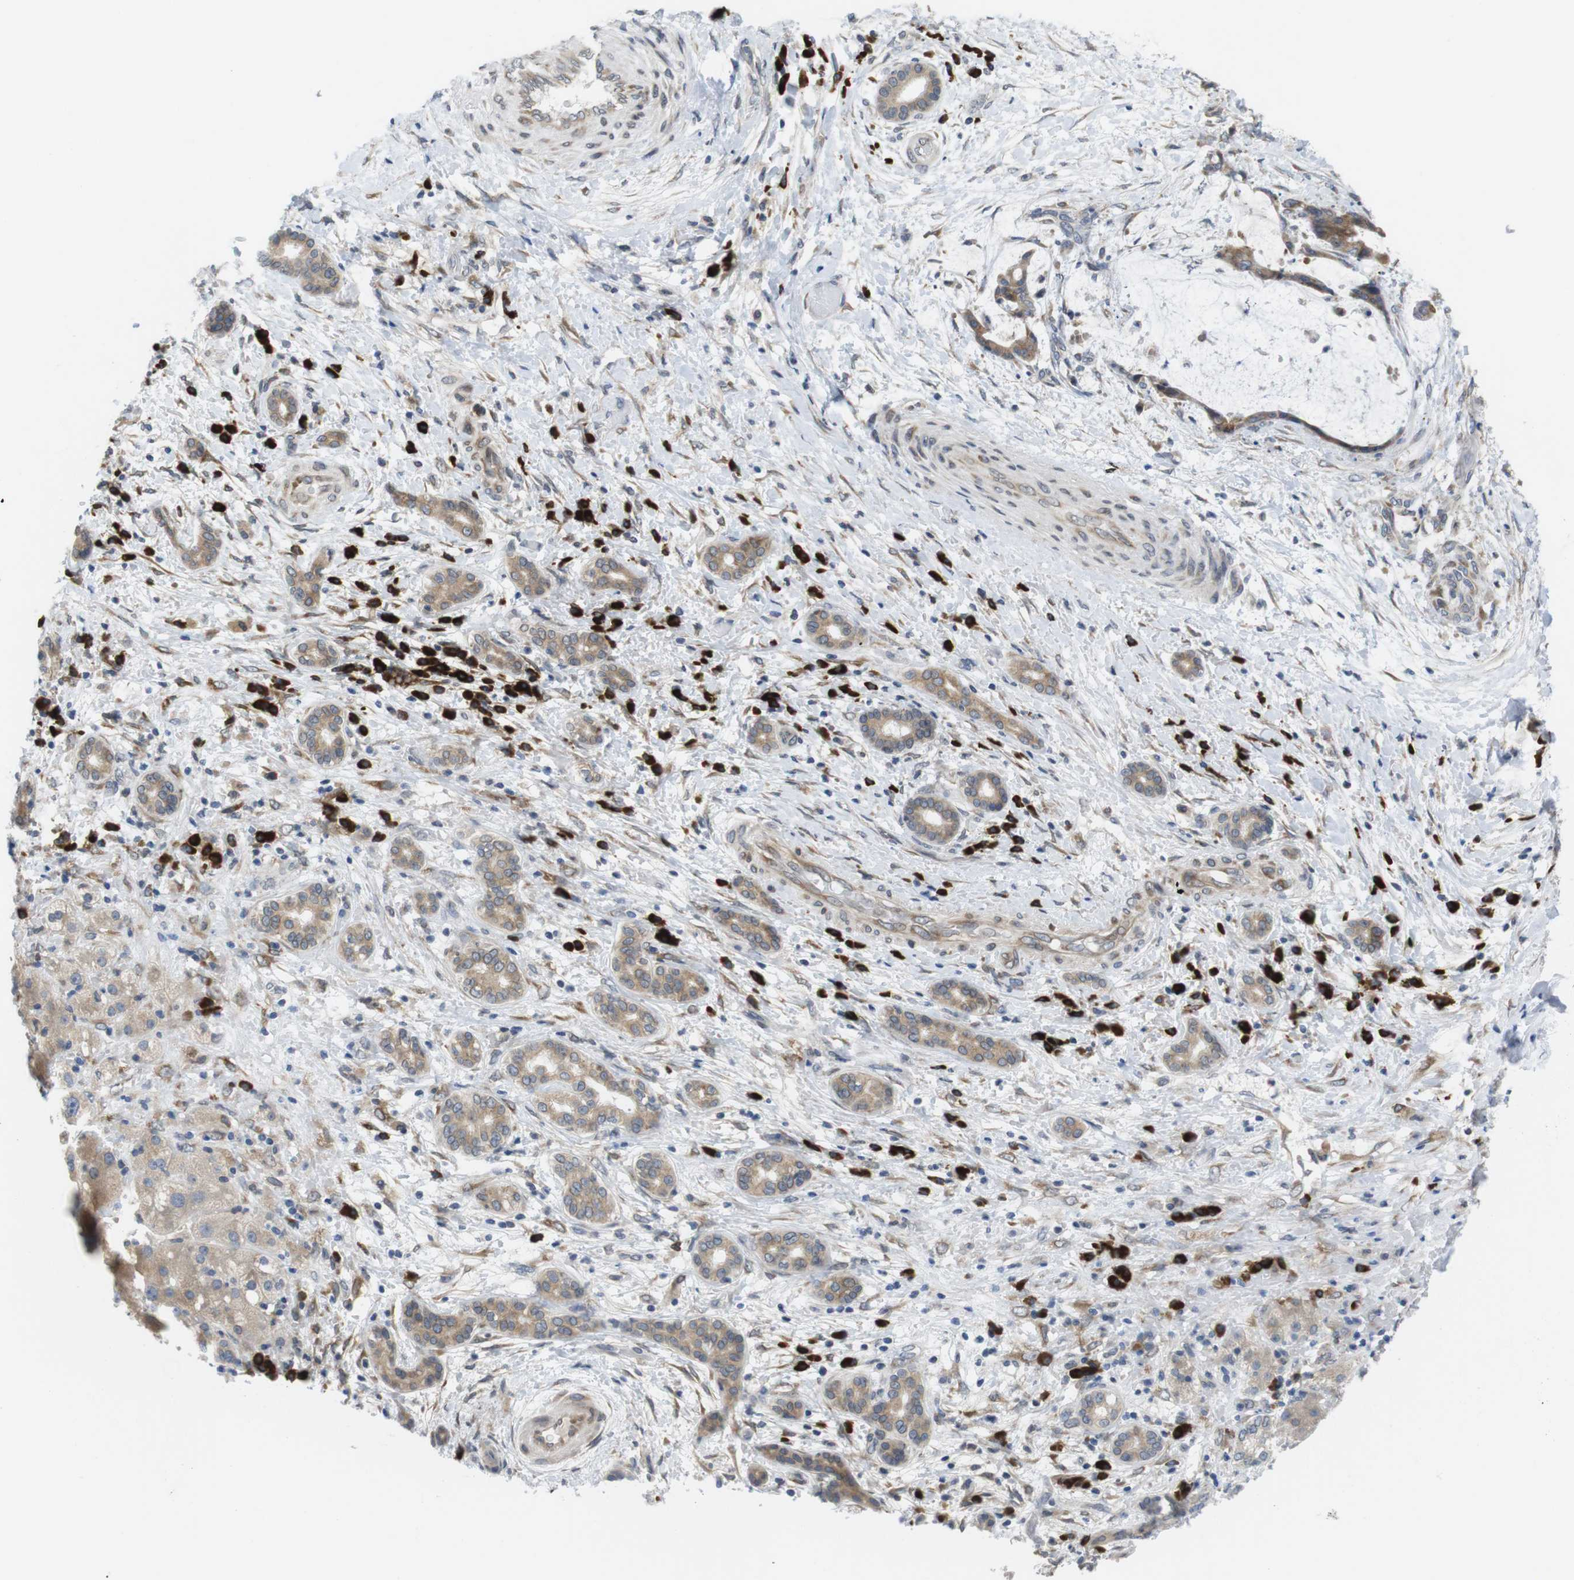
{"staining": {"intensity": "moderate", "quantity": ">75%", "location": "cytoplasmic/membranous"}, "tissue": "liver cancer", "cell_type": "Tumor cells", "image_type": "cancer", "snomed": [{"axis": "morphology", "description": "Cholangiocarcinoma"}, {"axis": "topography", "description": "Liver"}], "caption": "The photomicrograph demonstrates staining of liver cancer (cholangiocarcinoma), revealing moderate cytoplasmic/membranous protein positivity (brown color) within tumor cells.", "gene": "ERGIC3", "patient": {"sex": "female", "age": 73}}